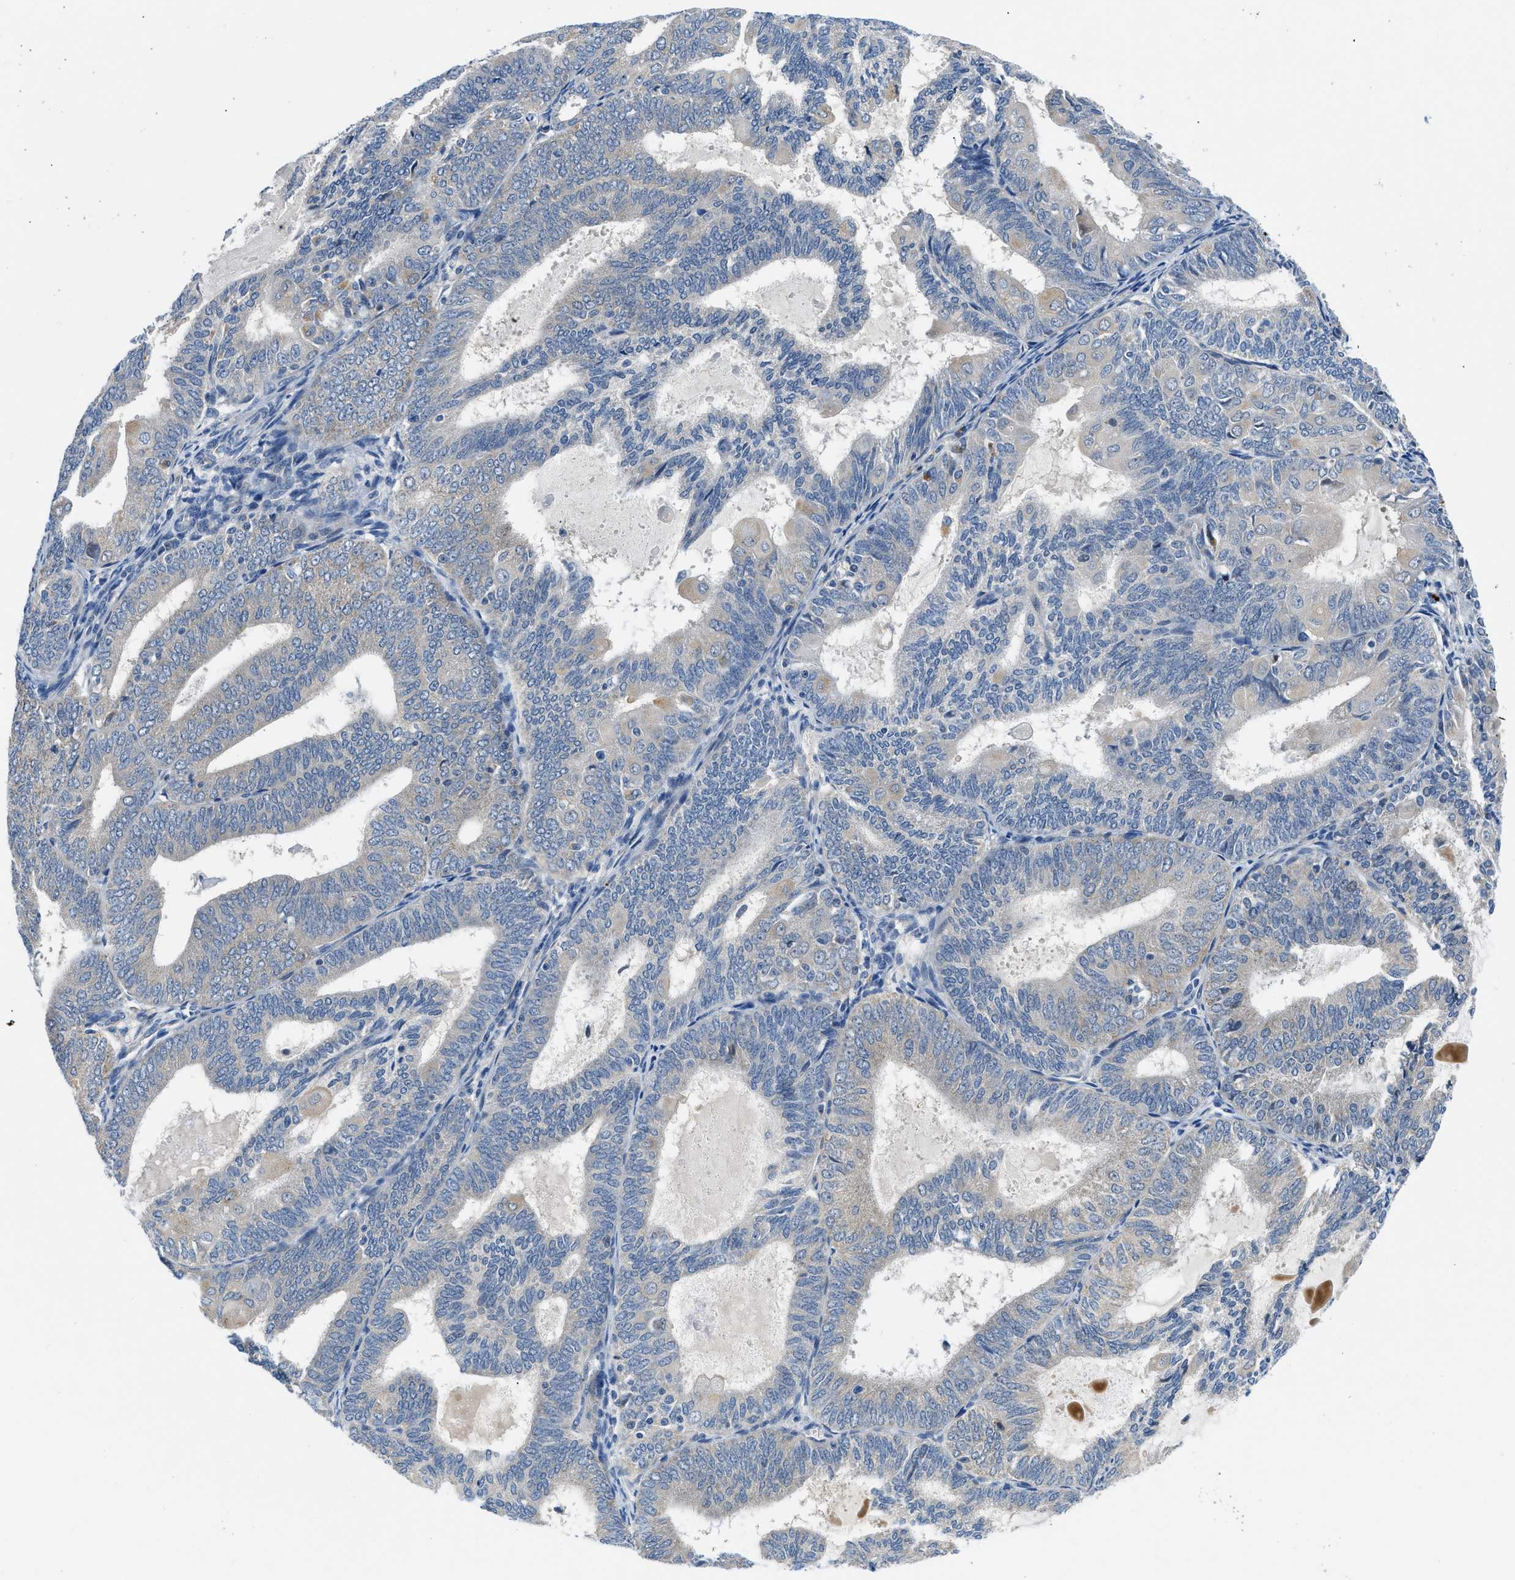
{"staining": {"intensity": "negative", "quantity": "none", "location": "none"}, "tissue": "endometrial cancer", "cell_type": "Tumor cells", "image_type": "cancer", "snomed": [{"axis": "morphology", "description": "Adenocarcinoma, NOS"}, {"axis": "topography", "description": "Endometrium"}], "caption": "An image of endometrial cancer stained for a protein reveals no brown staining in tumor cells.", "gene": "ADGRE3", "patient": {"sex": "female", "age": 81}}